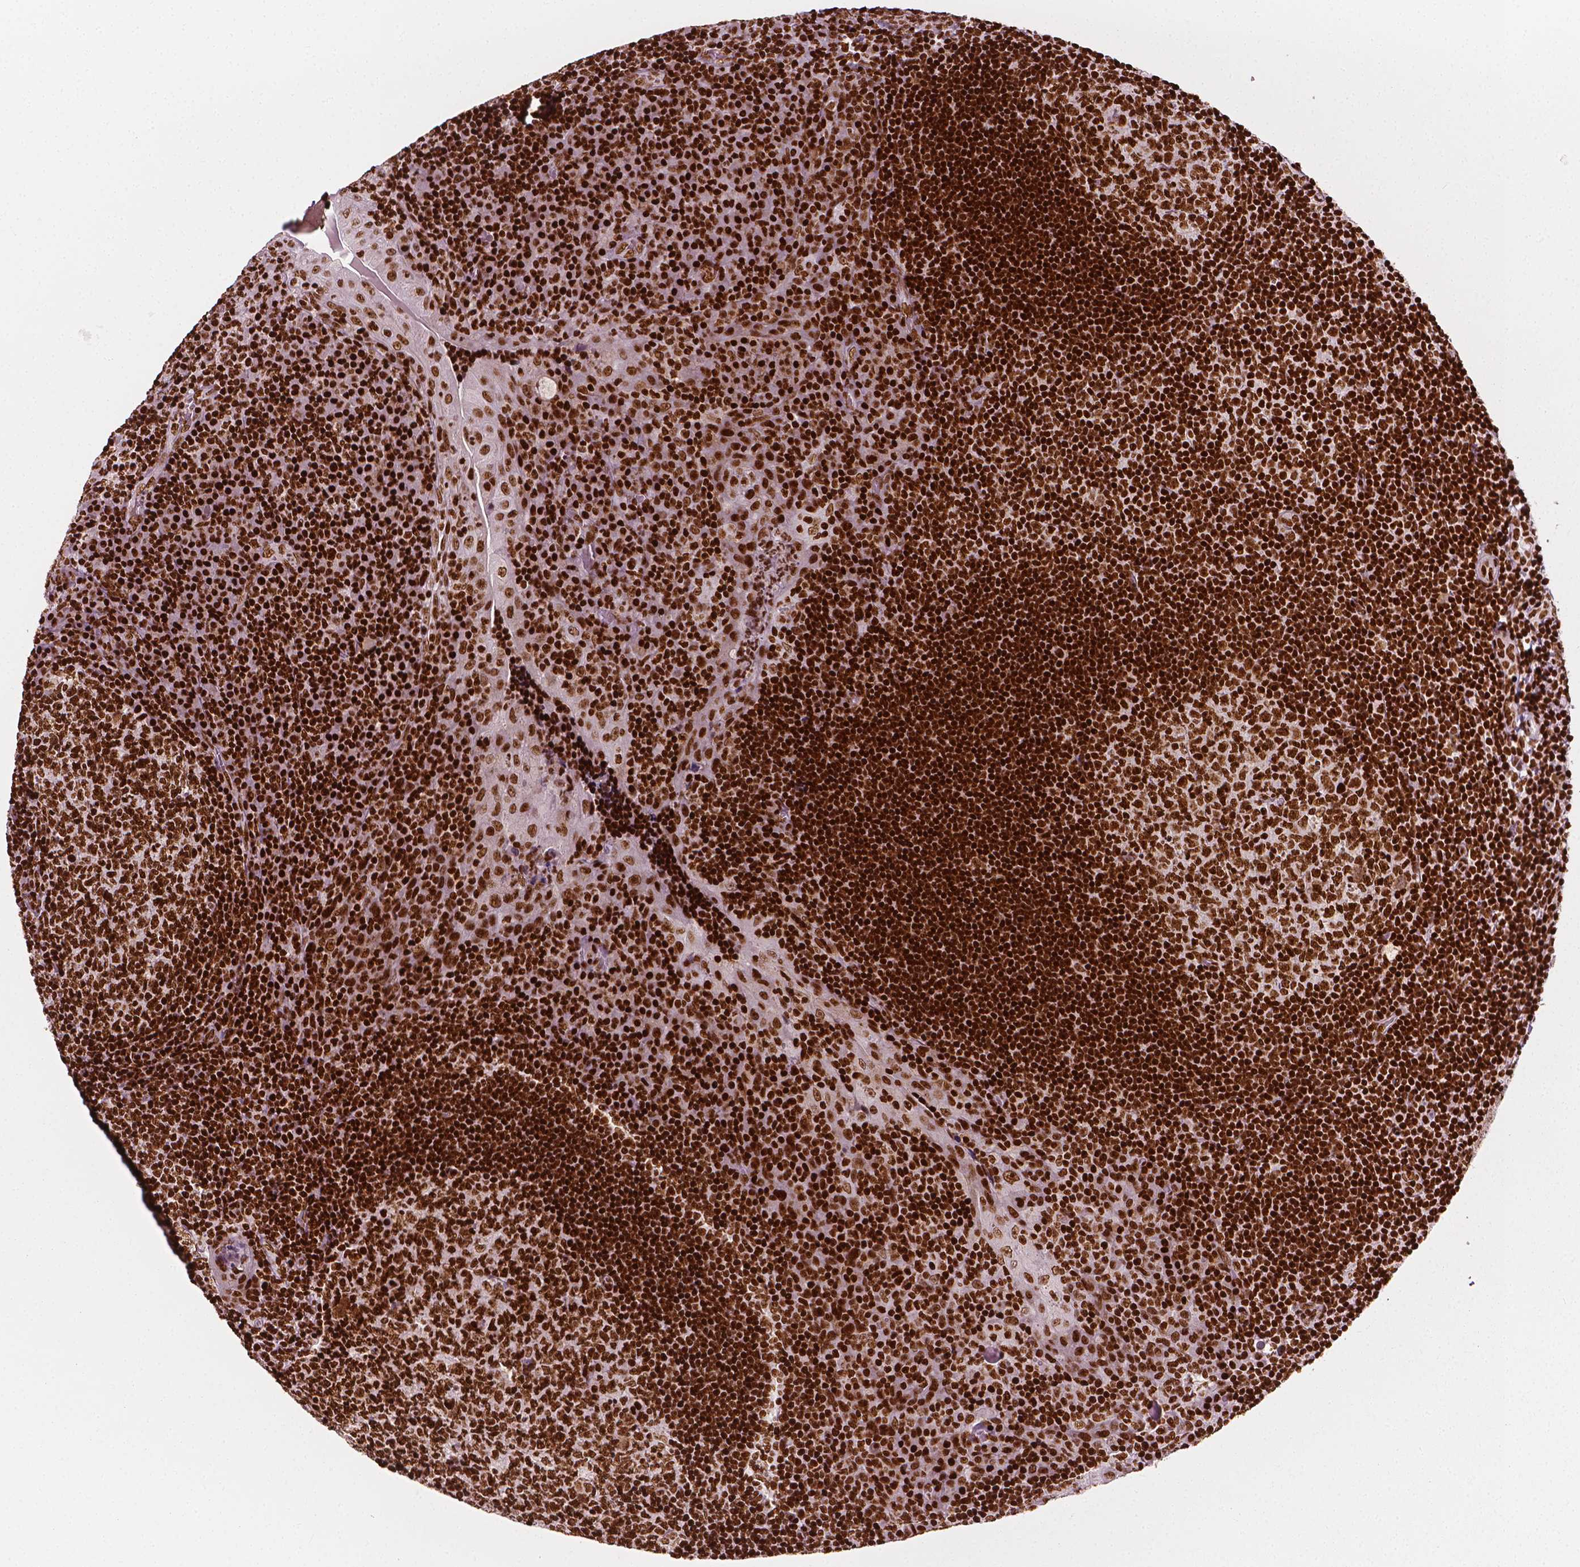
{"staining": {"intensity": "strong", "quantity": ">75%", "location": "nuclear"}, "tissue": "tonsil", "cell_type": "Germinal center cells", "image_type": "normal", "snomed": [{"axis": "morphology", "description": "Normal tissue, NOS"}, {"axis": "topography", "description": "Tonsil"}], "caption": "Tonsil stained with DAB immunohistochemistry reveals high levels of strong nuclear expression in approximately >75% of germinal center cells.", "gene": "CTCF", "patient": {"sex": "male", "age": 17}}